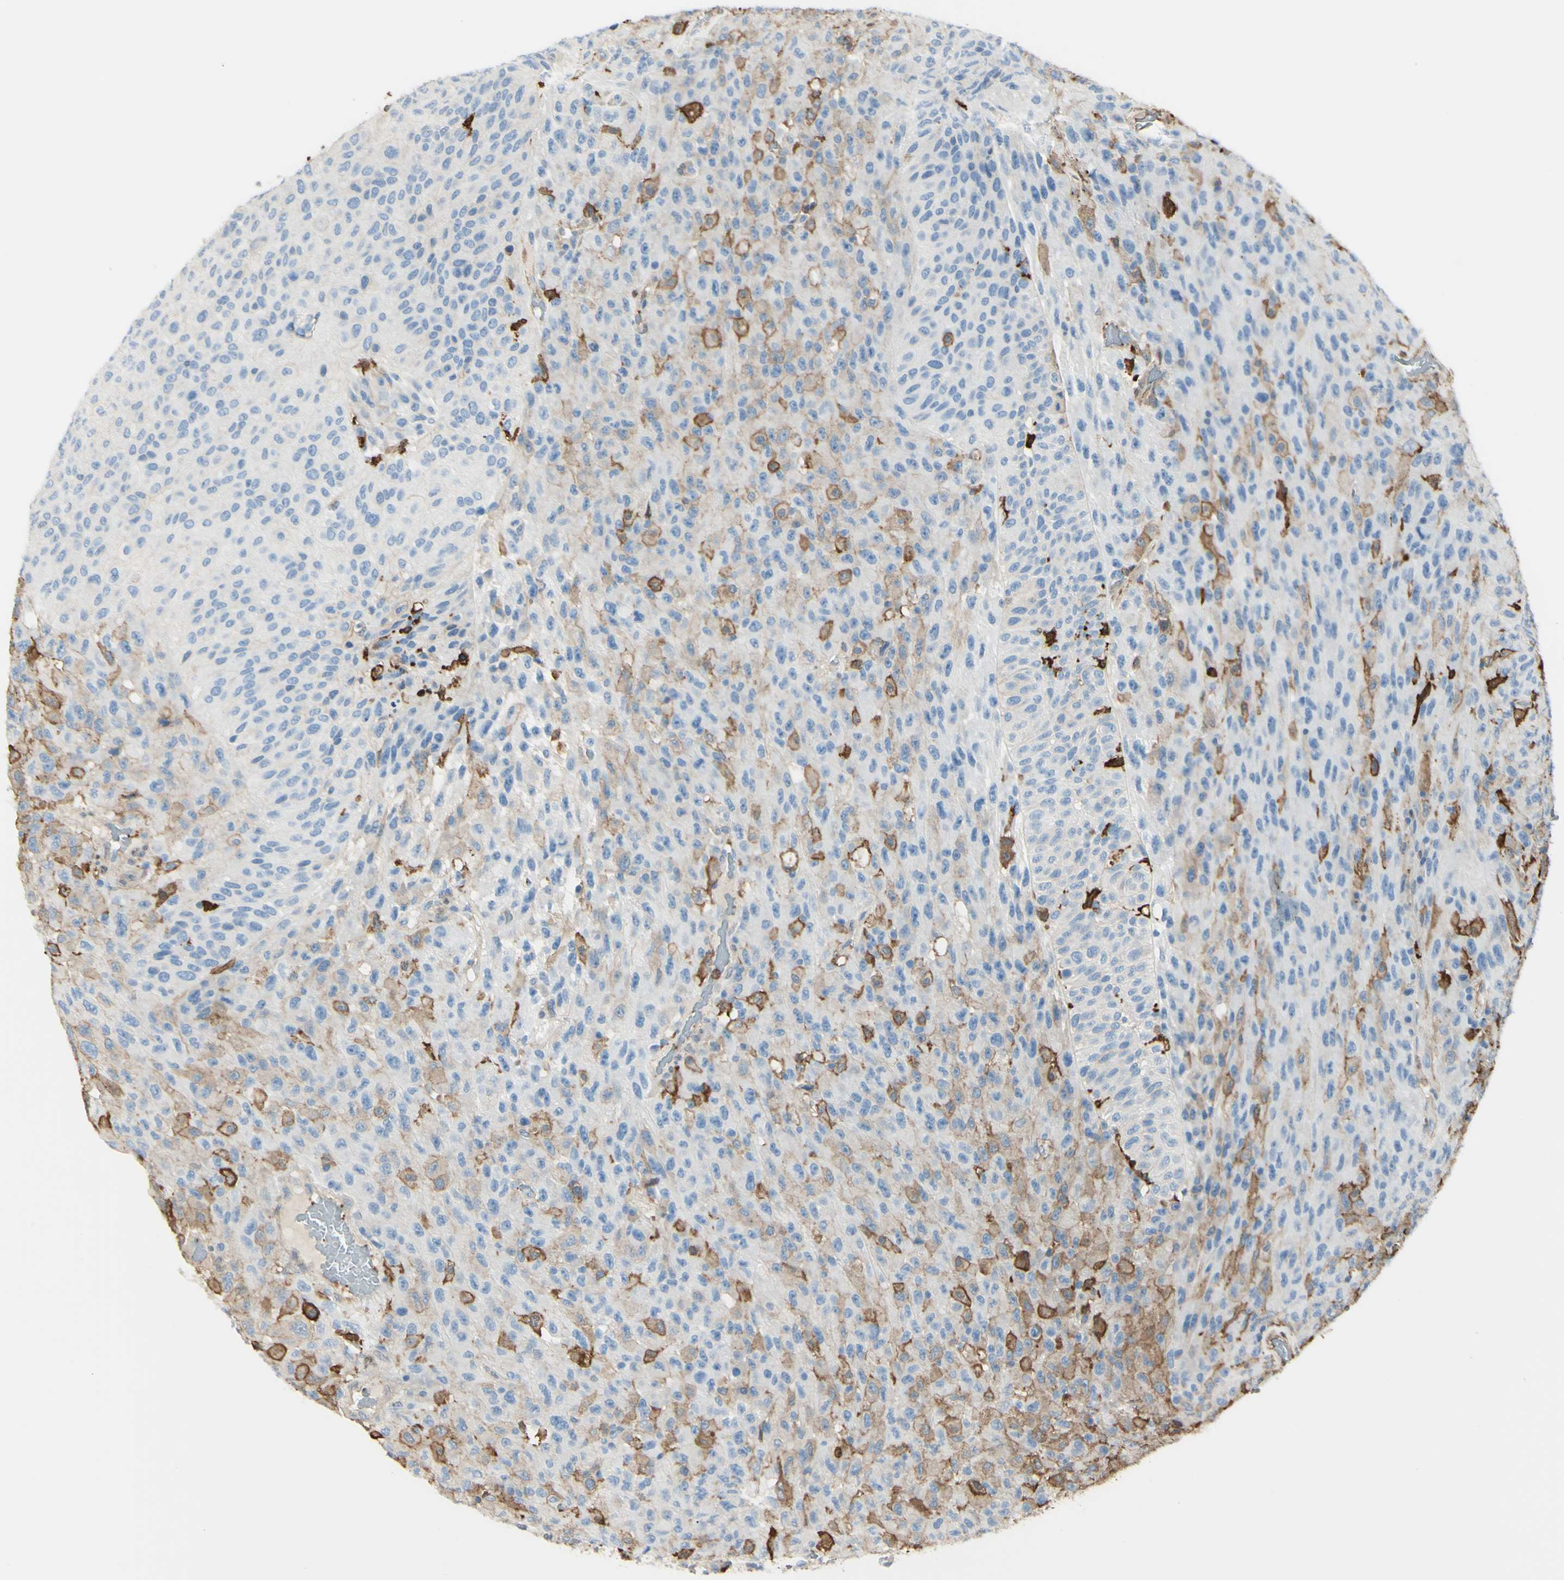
{"staining": {"intensity": "weak", "quantity": "25%-75%", "location": "cytoplasmic/membranous"}, "tissue": "urothelial cancer", "cell_type": "Tumor cells", "image_type": "cancer", "snomed": [{"axis": "morphology", "description": "Urothelial carcinoma, High grade"}, {"axis": "topography", "description": "Urinary bladder"}], "caption": "Urothelial cancer stained with a brown dye reveals weak cytoplasmic/membranous positive positivity in about 25%-75% of tumor cells.", "gene": "GSN", "patient": {"sex": "male", "age": 66}}